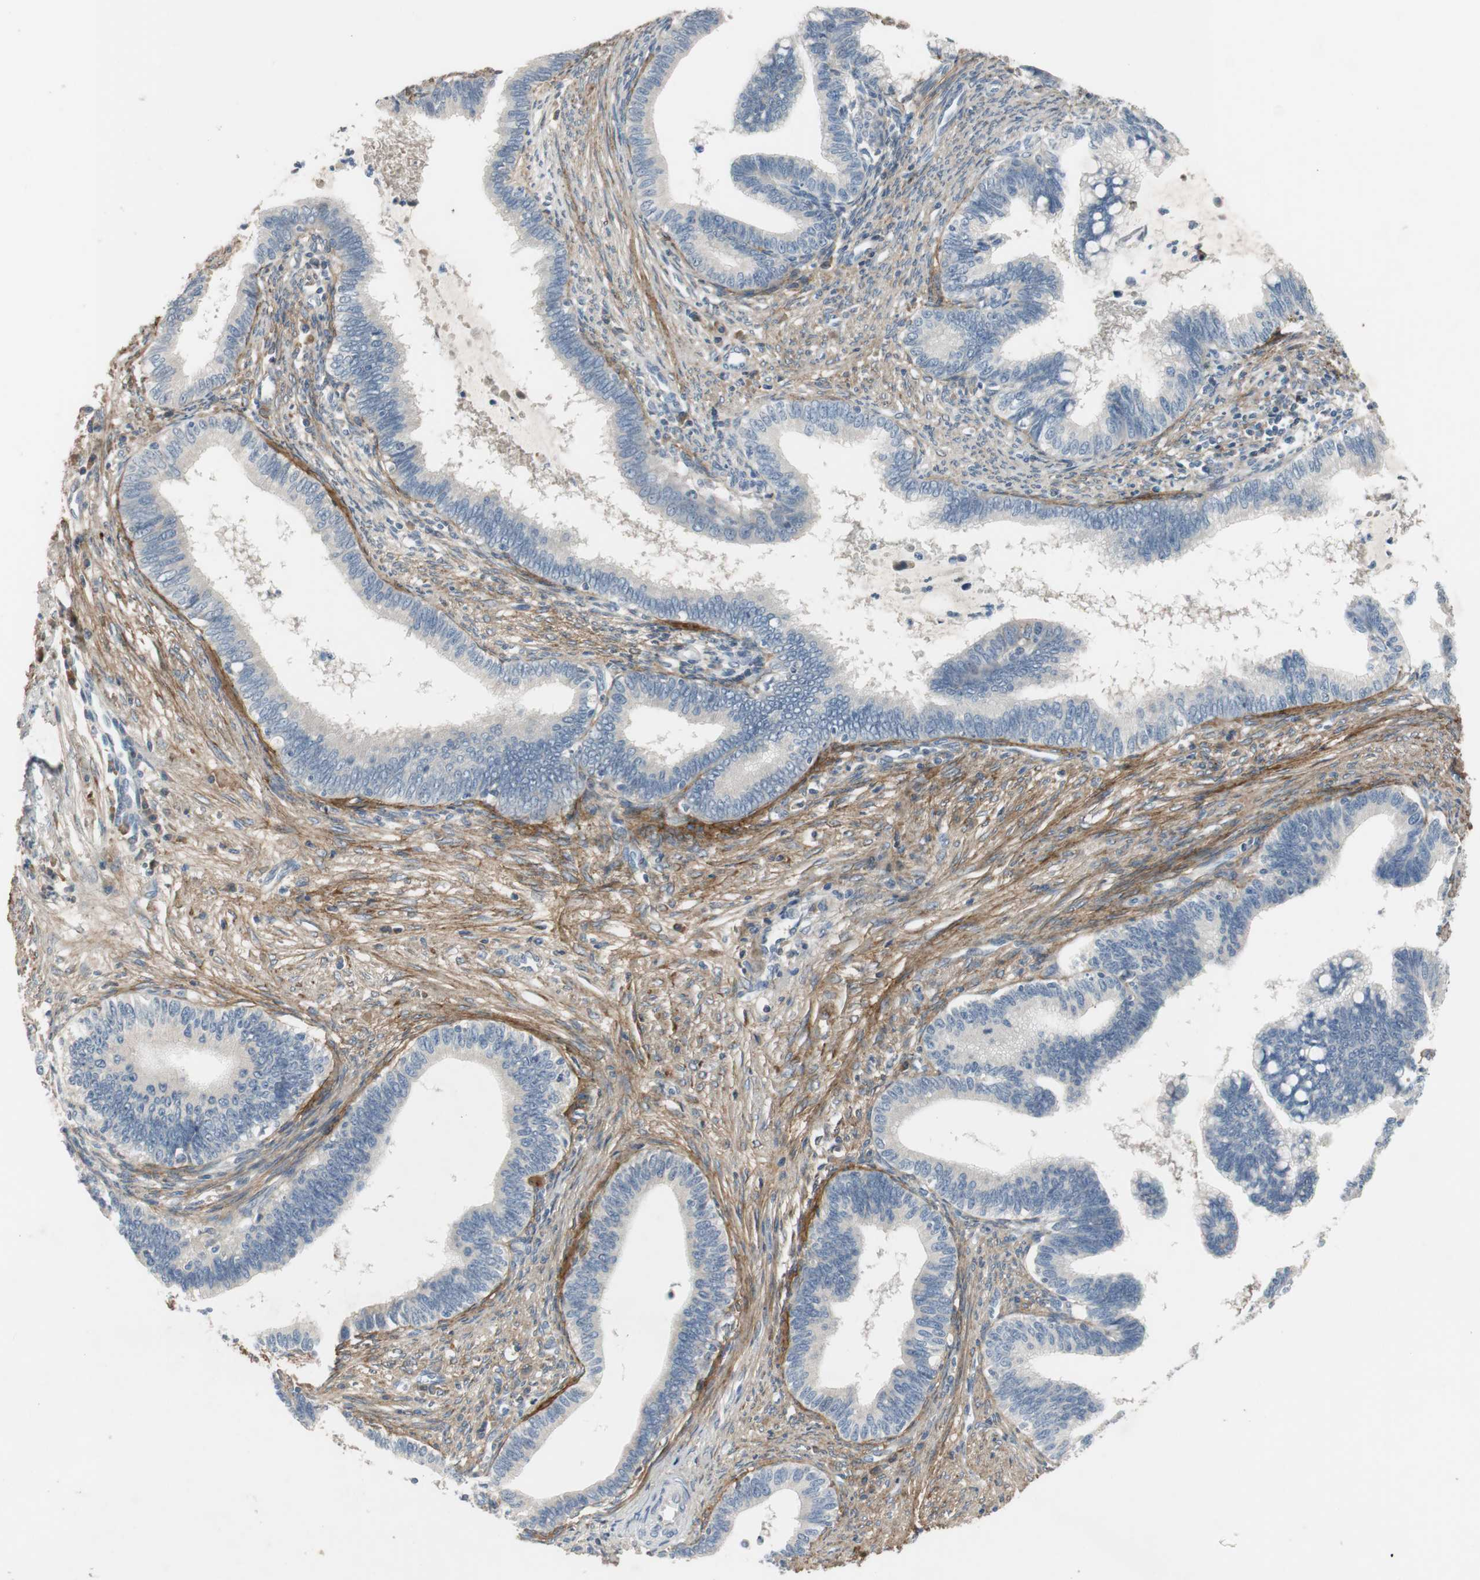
{"staining": {"intensity": "negative", "quantity": "none", "location": "none"}, "tissue": "cervical cancer", "cell_type": "Tumor cells", "image_type": "cancer", "snomed": [{"axis": "morphology", "description": "Adenocarcinoma, NOS"}, {"axis": "topography", "description": "Cervix"}], "caption": "DAB immunohistochemical staining of adenocarcinoma (cervical) displays no significant positivity in tumor cells.", "gene": "COL12A1", "patient": {"sex": "female", "age": 36}}